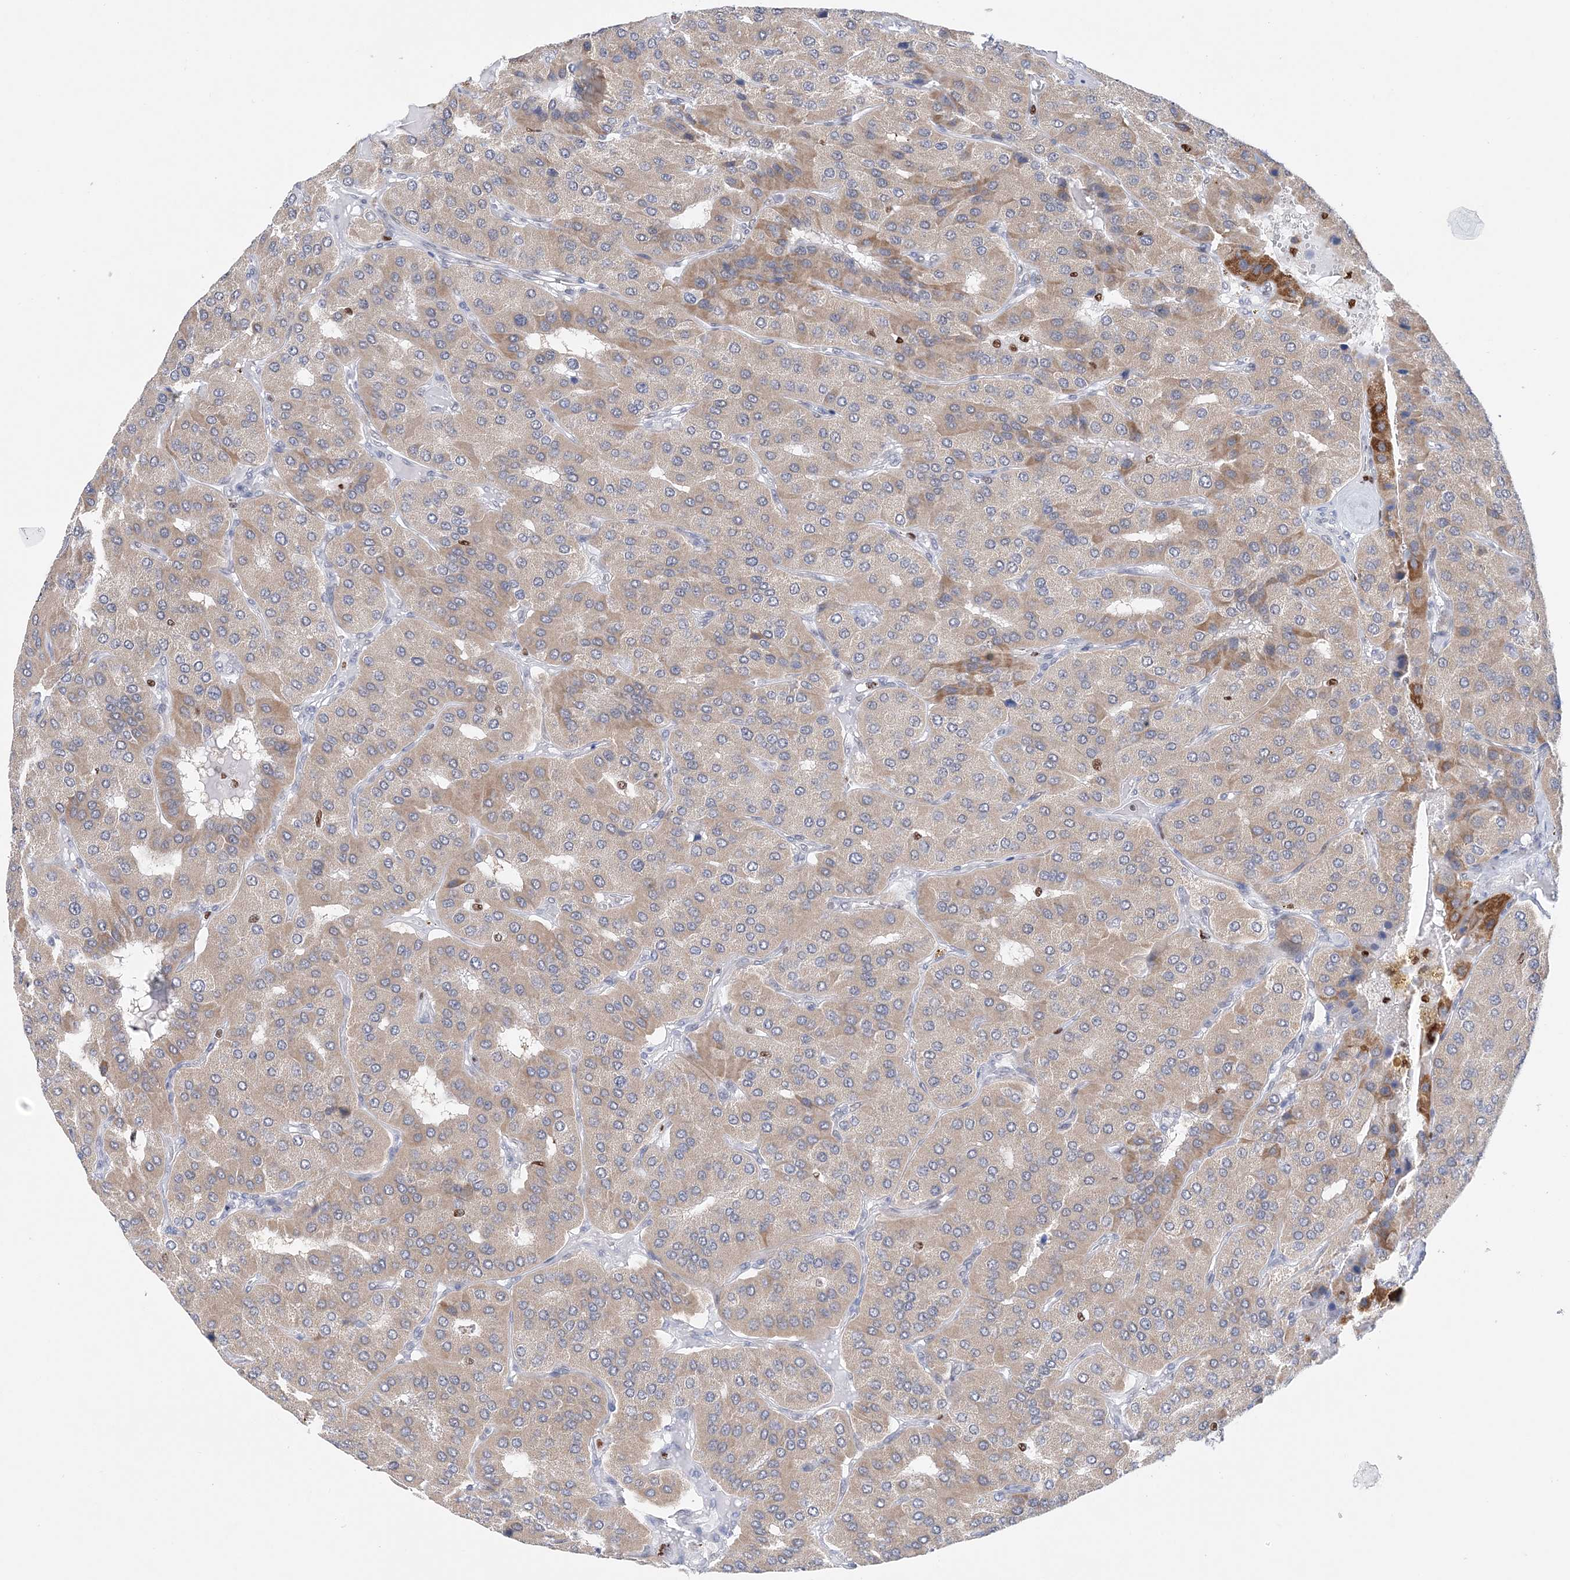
{"staining": {"intensity": "moderate", "quantity": ">75%", "location": "cytoplasmic/membranous"}, "tissue": "parathyroid gland", "cell_type": "Glandular cells", "image_type": "normal", "snomed": [{"axis": "morphology", "description": "Normal tissue, NOS"}, {"axis": "morphology", "description": "Adenoma, NOS"}, {"axis": "topography", "description": "Parathyroid gland"}], "caption": "Normal parathyroid gland displays moderate cytoplasmic/membranous positivity in approximately >75% of glandular cells, visualized by immunohistochemistry. Immunohistochemistry stains the protein in brown and the nuclei are stained blue.", "gene": "NIT2", "patient": {"sex": "female", "age": 86}}